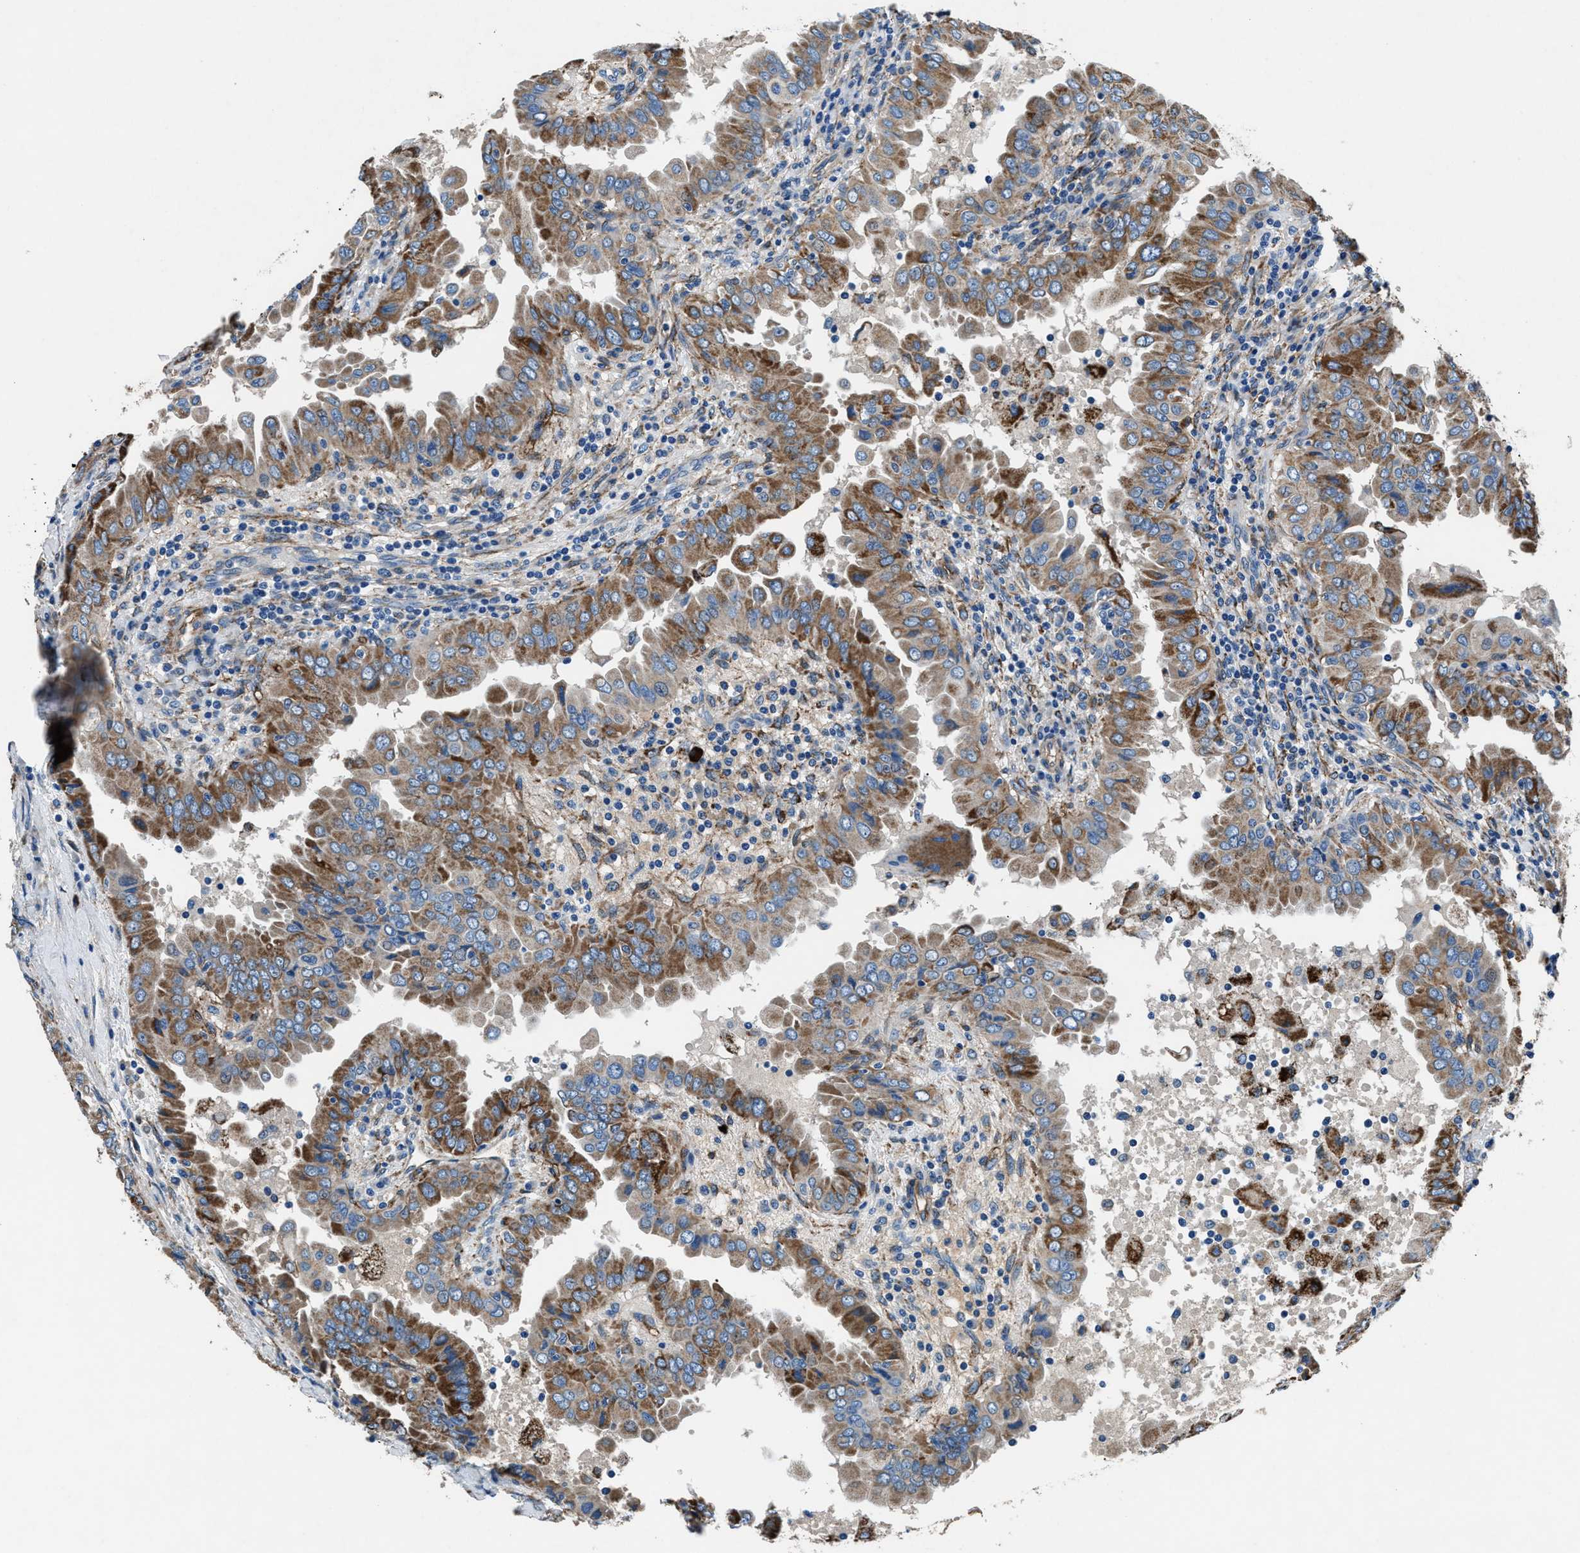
{"staining": {"intensity": "moderate", "quantity": ">75%", "location": "cytoplasmic/membranous"}, "tissue": "thyroid cancer", "cell_type": "Tumor cells", "image_type": "cancer", "snomed": [{"axis": "morphology", "description": "Papillary adenocarcinoma, NOS"}, {"axis": "topography", "description": "Thyroid gland"}], "caption": "Thyroid papillary adenocarcinoma stained for a protein displays moderate cytoplasmic/membranous positivity in tumor cells. (Stains: DAB in brown, nuclei in blue, Microscopy: brightfield microscopy at high magnification).", "gene": "PRTFDC1", "patient": {"sex": "male", "age": 33}}